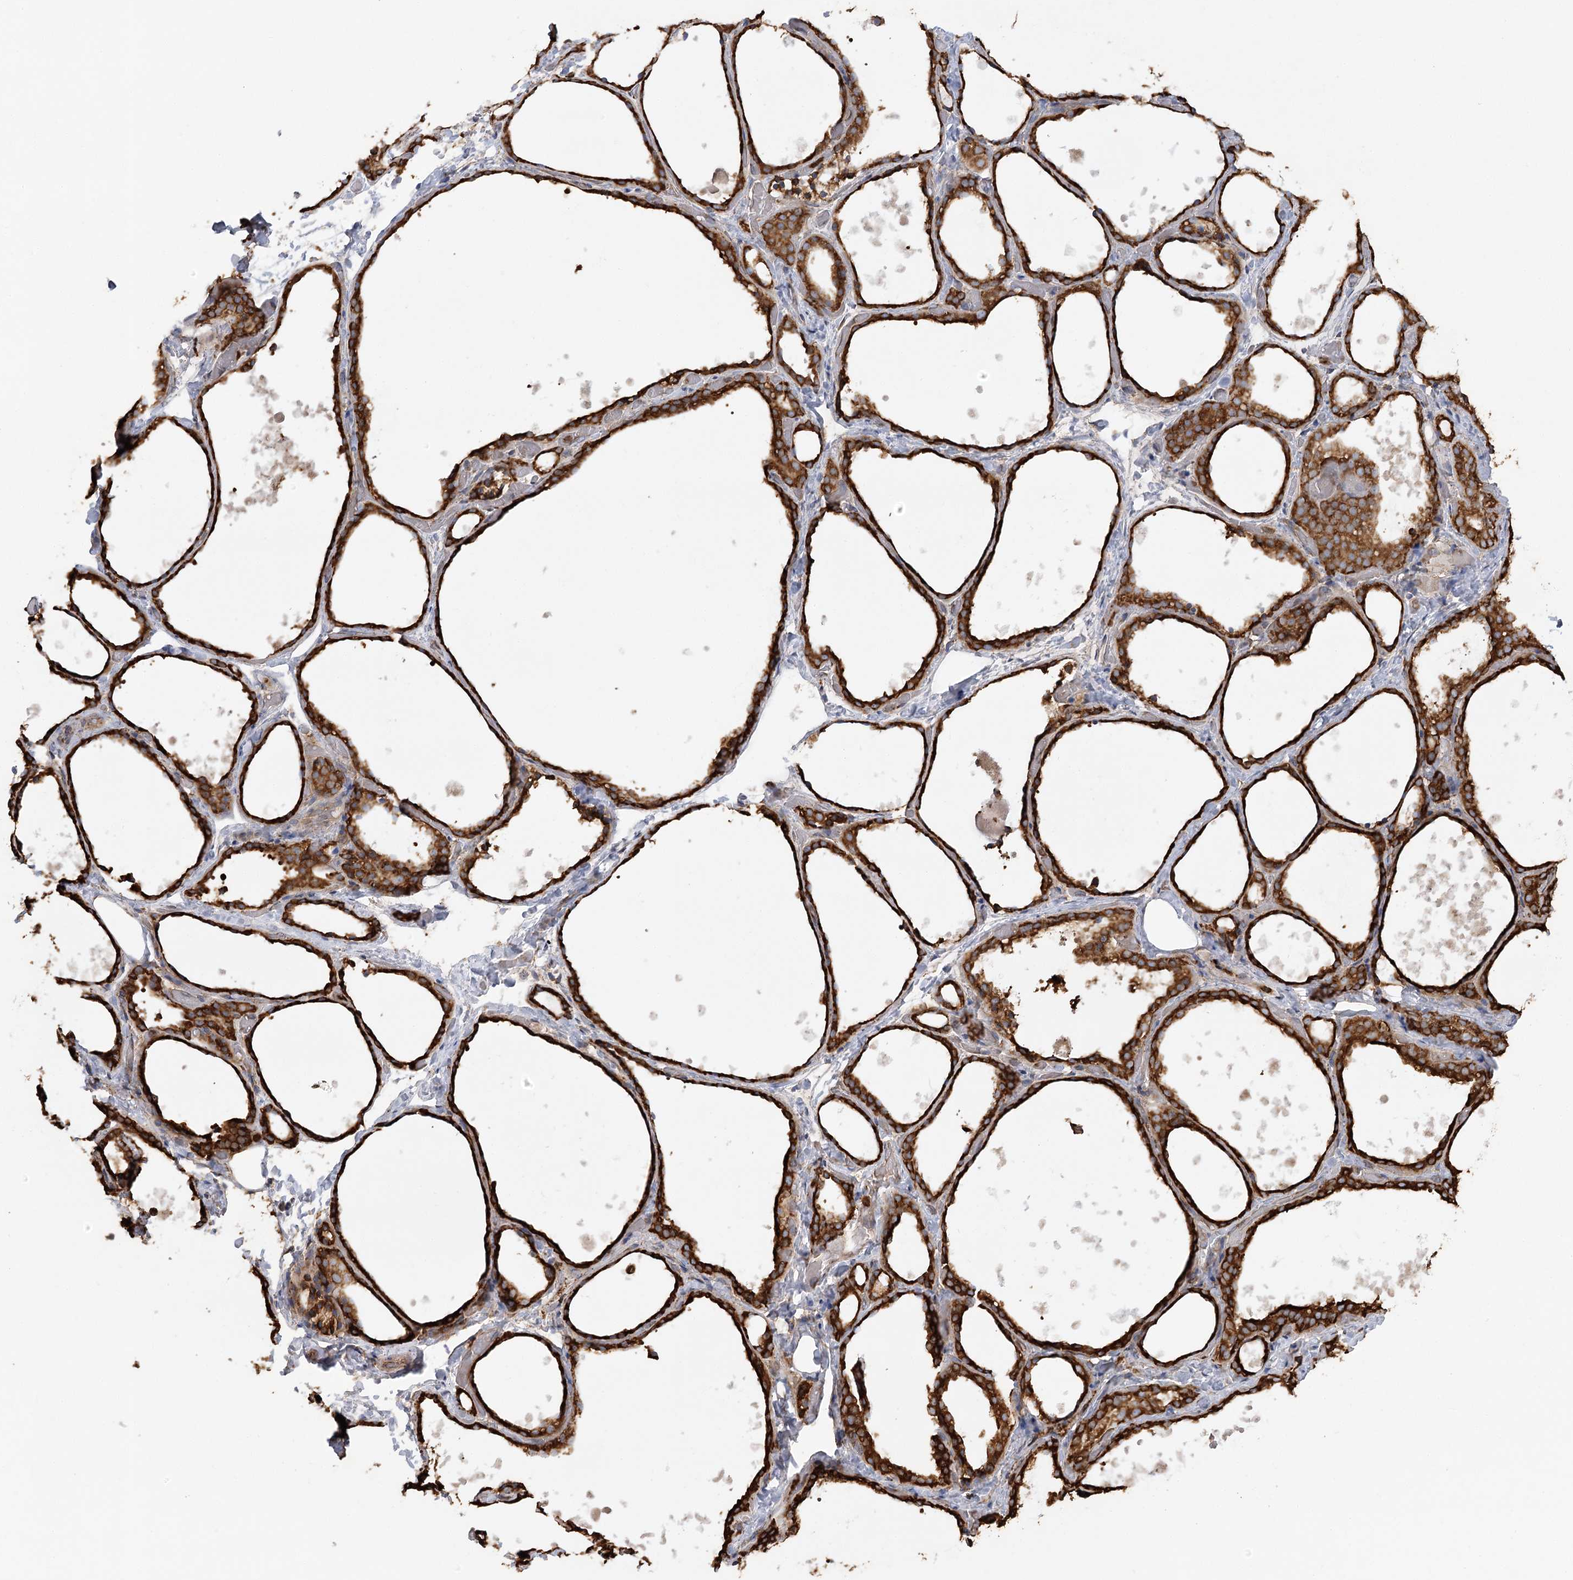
{"staining": {"intensity": "strong", "quantity": ">75%", "location": "cytoplasmic/membranous"}, "tissue": "thyroid gland", "cell_type": "Glandular cells", "image_type": "normal", "snomed": [{"axis": "morphology", "description": "Normal tissue, NOS"}, {"axis": "topography", "description": "Thyroid gland"}], "caption": "Brown immunohistochemical staining in benign thyroid gland displays strong cytoplasmic/membranous staining in approximately >75% of glandular cells. (Brightfield microscopy of DAB IHC at high magnification).", "gene": "ACAP2", "patient": {"sex": "female", "age": 44}}